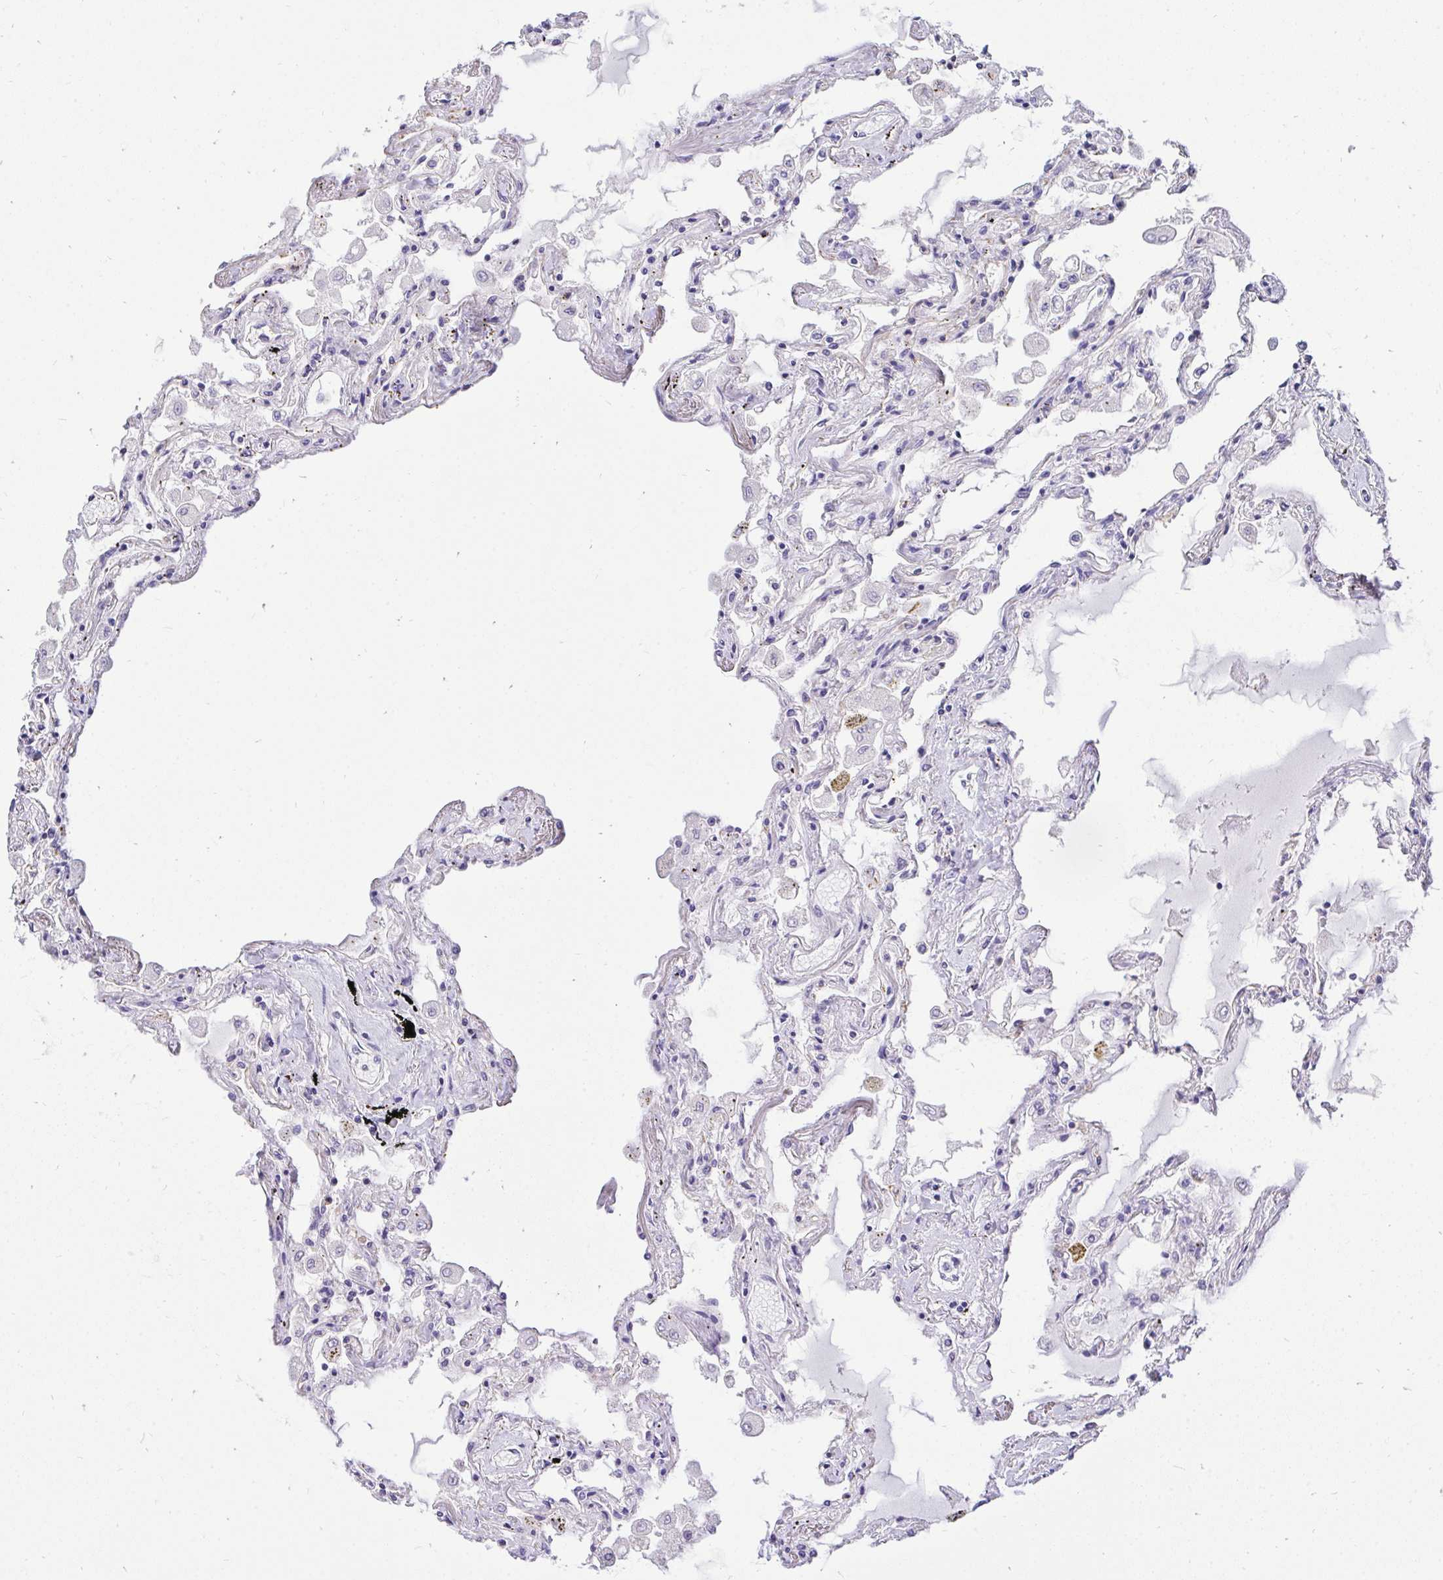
{"staining": {"intensity": "weak", "quantity": "<25%", "location": "cytoplasmic/membranous"}, "tissue": "lung", "cell_type": "Alveolar cells", "image_type": "normal", "snomed": [{"axis": "morphology", "description": "Normal tissue, NOS"}, {"axis": "morphology", "description": "Adenocarcinoma, NOS"}, {"axis": "topography", "description": "Cartilage tissue"}, {"axis": "topography", "description": "Lung"}], "caption": "Lung stained for a protein using immunohistochemistry displays no positivity alveolar cells.", "gene": "VGLL3", "patient": {"sex": "female", "age": 67}}